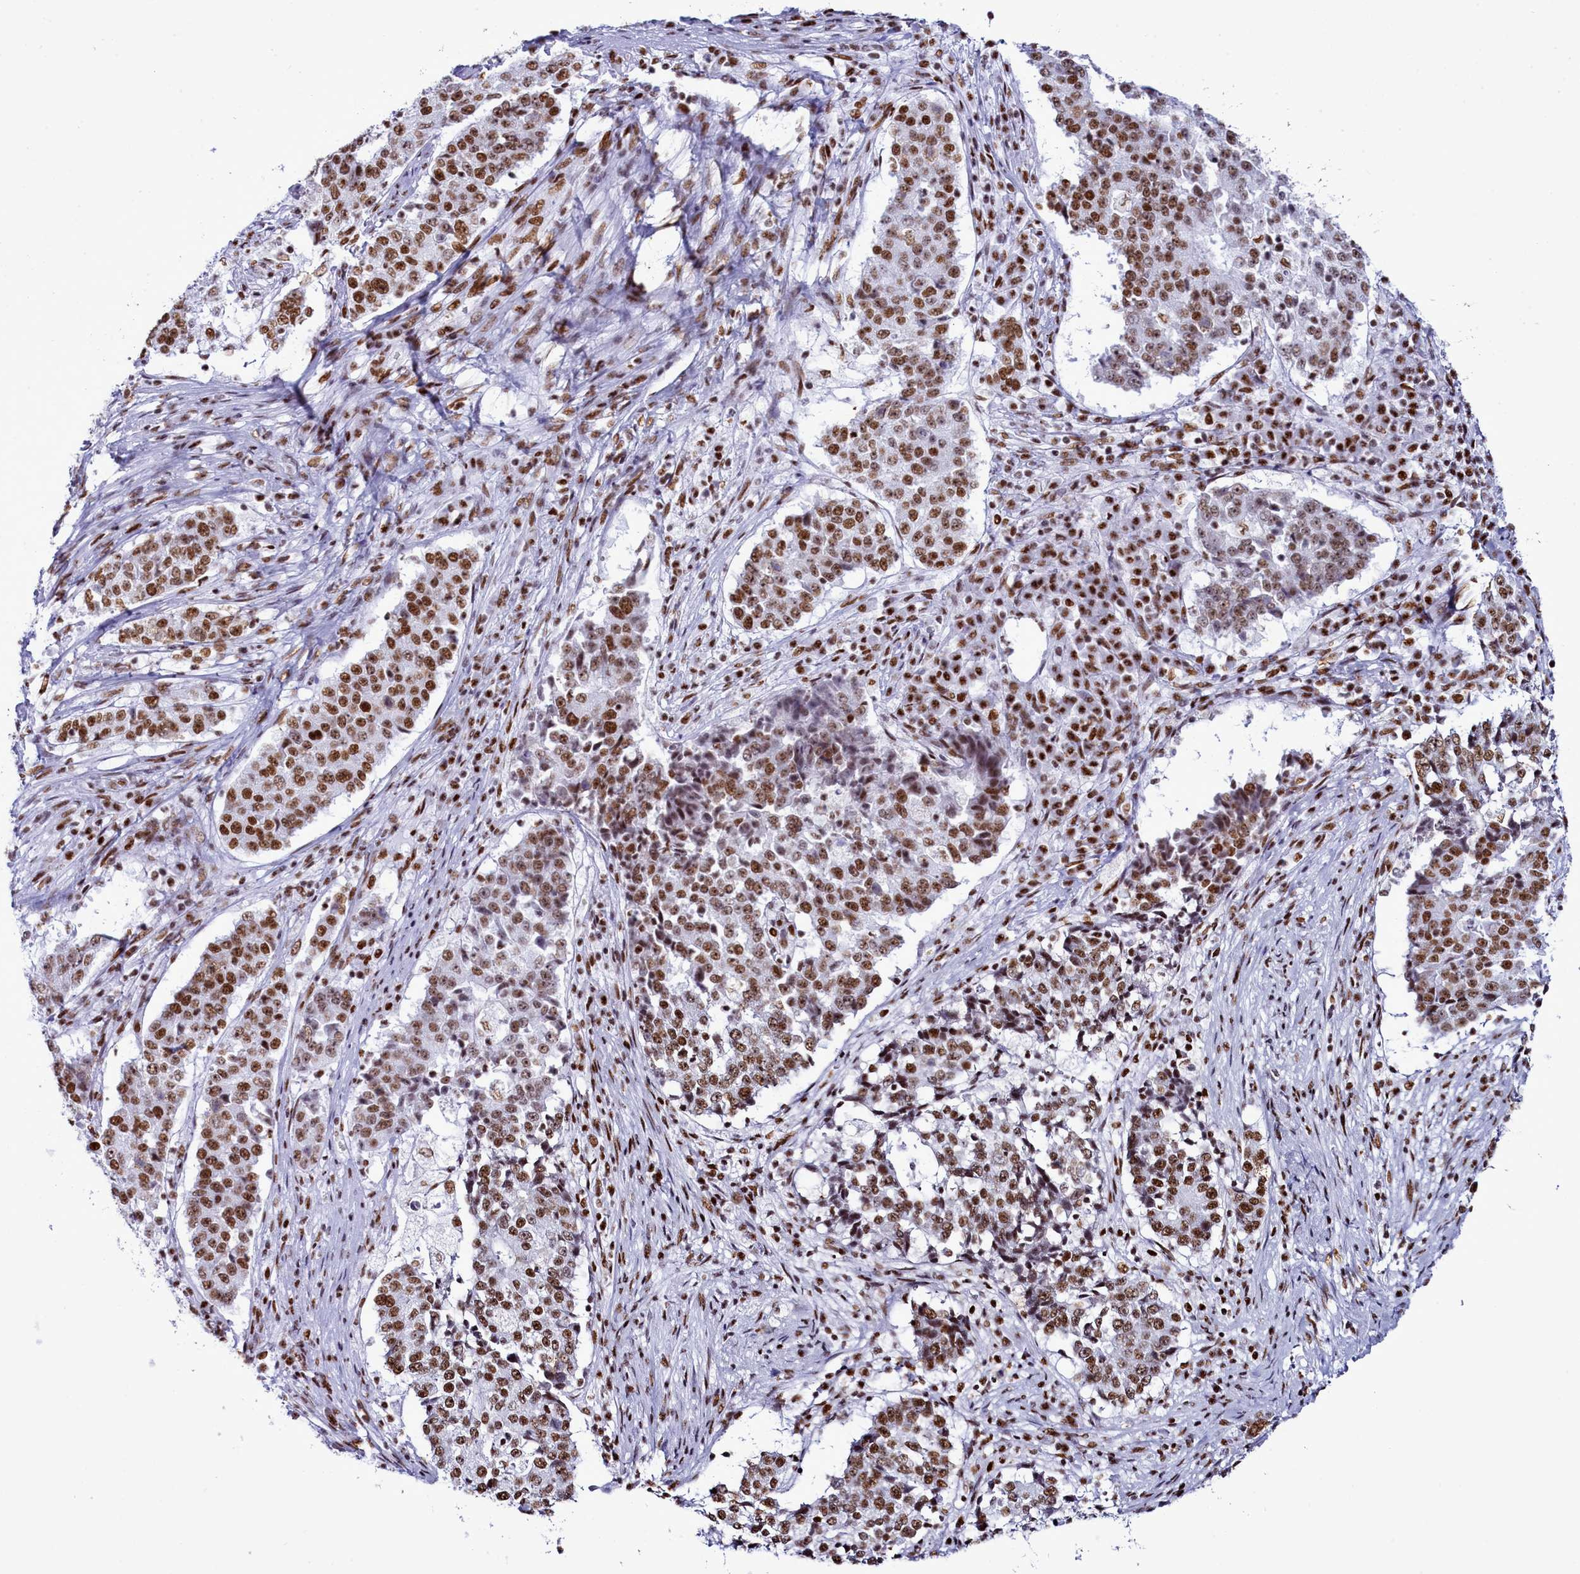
{"staining": {"intensity": "moderate", "quantity": ">75%", "location": "nuclear"}, "tissue": "stomach cancer", "cell_type": "Tumor cells", "image_type": "cancer", "snomed": [{"axis": "morphology", "description": "Adenocarcinoma, NOS"}, {"axis": "topography", "description": "Stomach"}], "caption": "About >75% of tumor cells in human stomach cancer display moderate nuclear protein staining as visualized by brown immunohistochemical staining.", "gene": "RALY", "patient": {"sex": "male", "age": 59}}